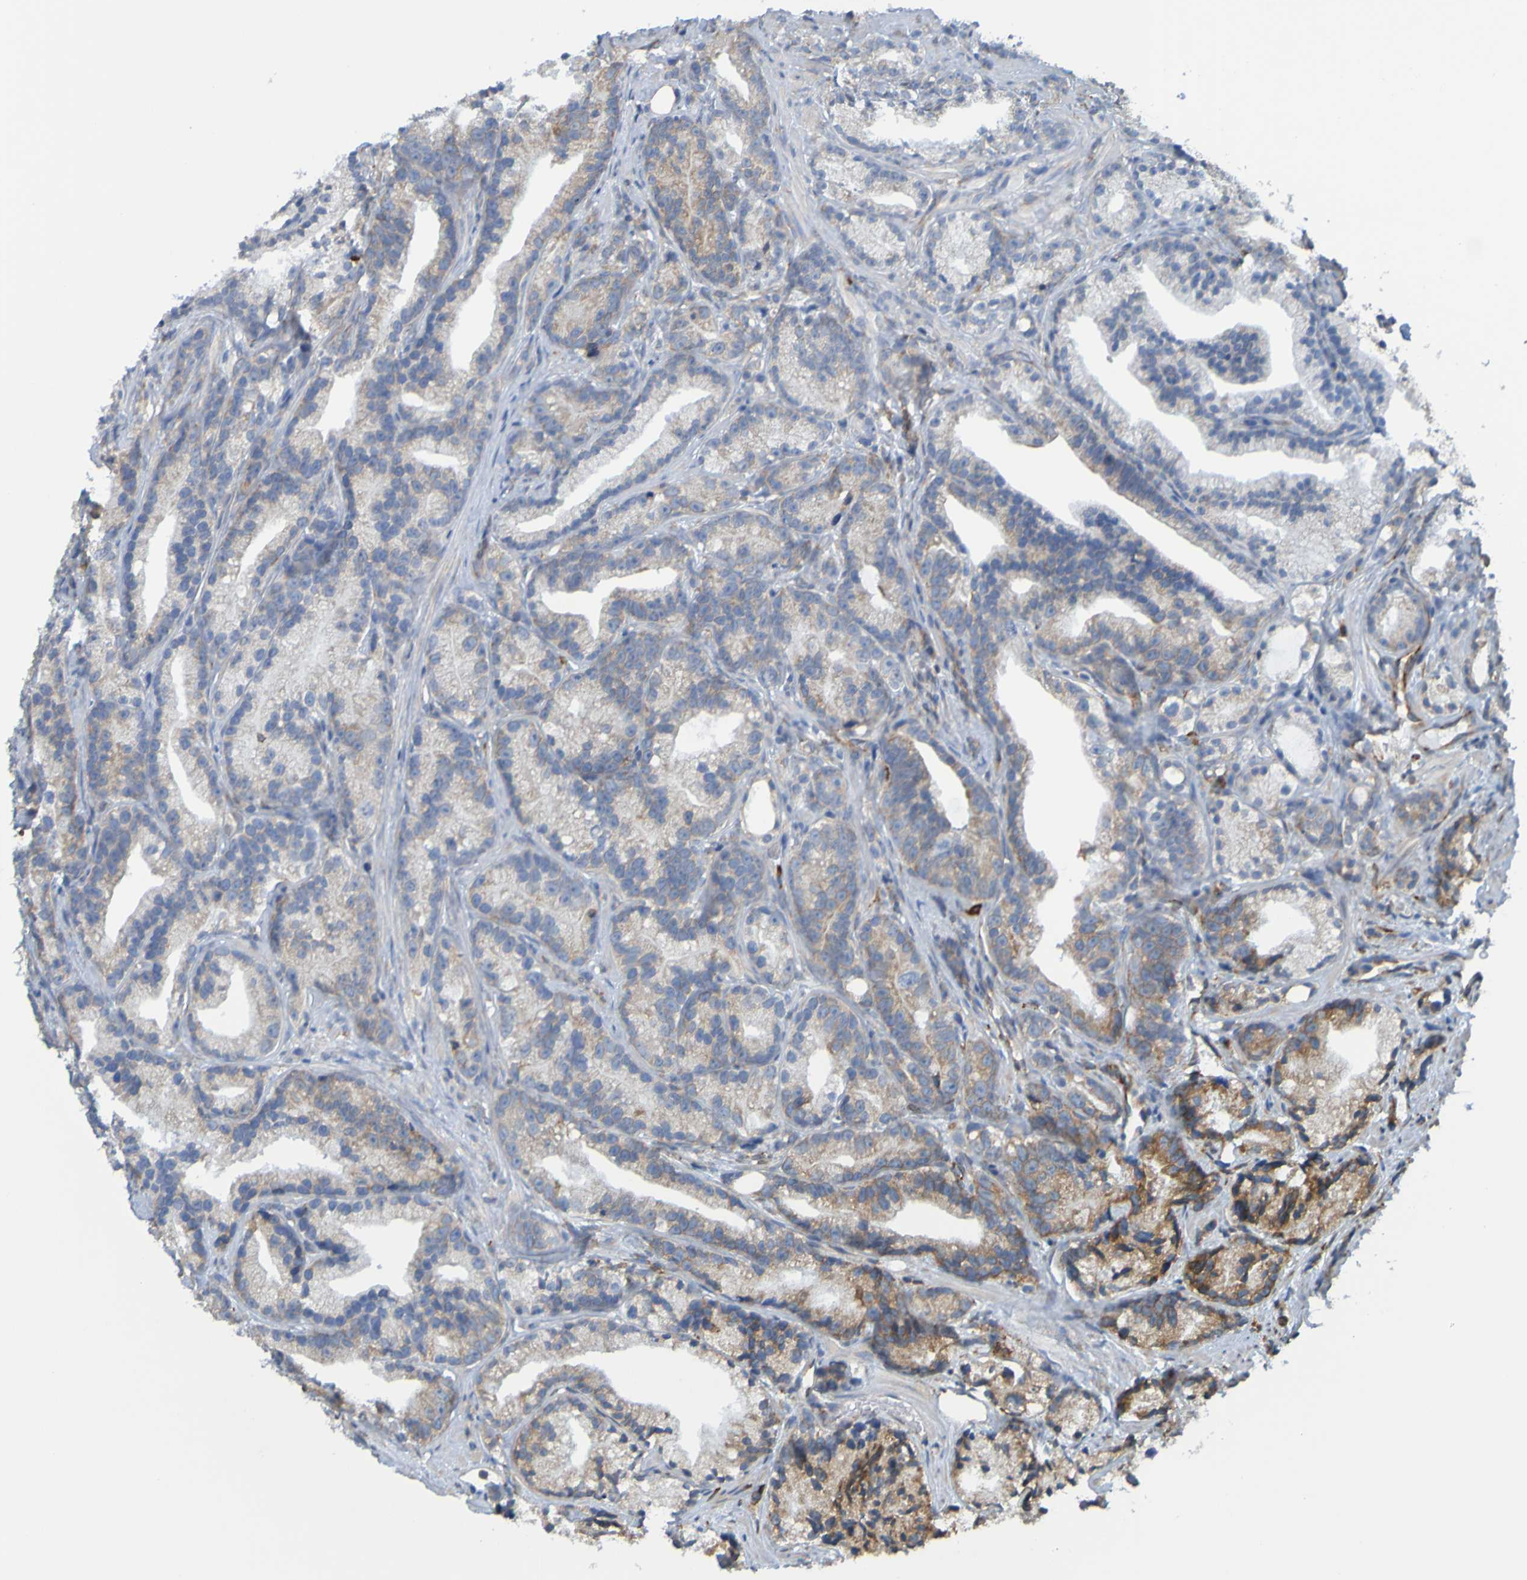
{"staining": {"intensity": "weak", "quantity": "<25%", "location": "cytoplasmic/membranous"}, "tissue": "prostate cancer", "cell_type": "Tumor cells", "image_type": "cancer", "snomed": [{"axis": "morphology", "description": "Adenocarcinoma, High grade"}, {"axis": "topography", "description": "Prostate"}], "caption": "High power microscopy image of an immunohistochemistry (IHC) micrograph of prostate cancer (adenocarcinoma (high-grade)), revealing no significant staining in tumor cells. The staining was performed using DAB (3,3'-diaminobenzidine) to visualize the protein expression in brown, while the nuclei were stained in blue with hematoxylin (Magnification: 20x).", "gene": "SSR1", "patient": {"sex": "male", "age": 71}}